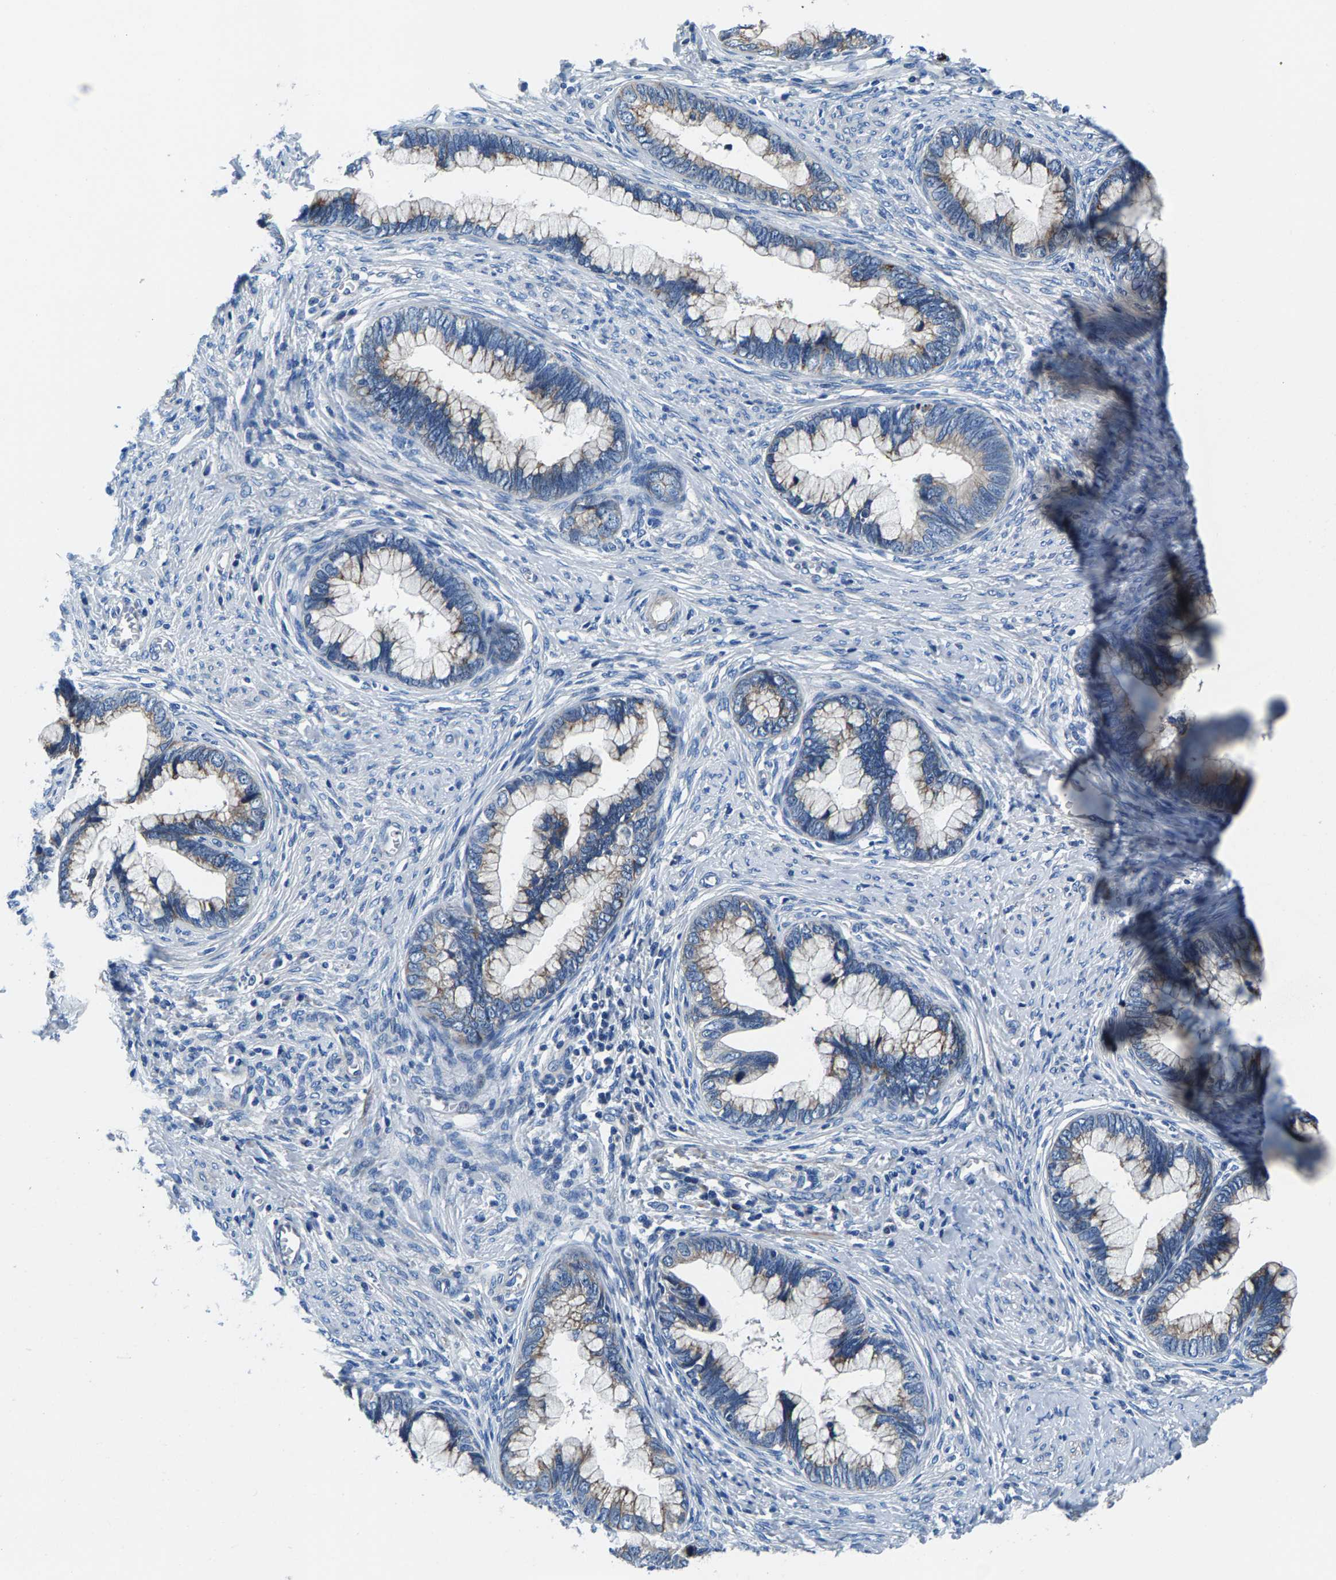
{"staining": {"intensity": "weak", "quantity": "25%-75%", "location": "cytoplasmic/membranous"}, "tissue": "cervical cancer", "cell_type": "Tumor cells", "image_type": "cancer", "snomed": [{"axis": "morphology", "description": "Adenocarcinoma, NOS"}, {"axis": "topography", "description": "Cervix"}], "caption": "Protein staining of cervical cancer tissue displays weak cytoplasmic/membranous expression in approximately 25%-75% of tumor cells. (IHC, brightfield microscopy, high magnification).", "gene": "CDRT4", "patient": {"sex": "female", "age": 44}}